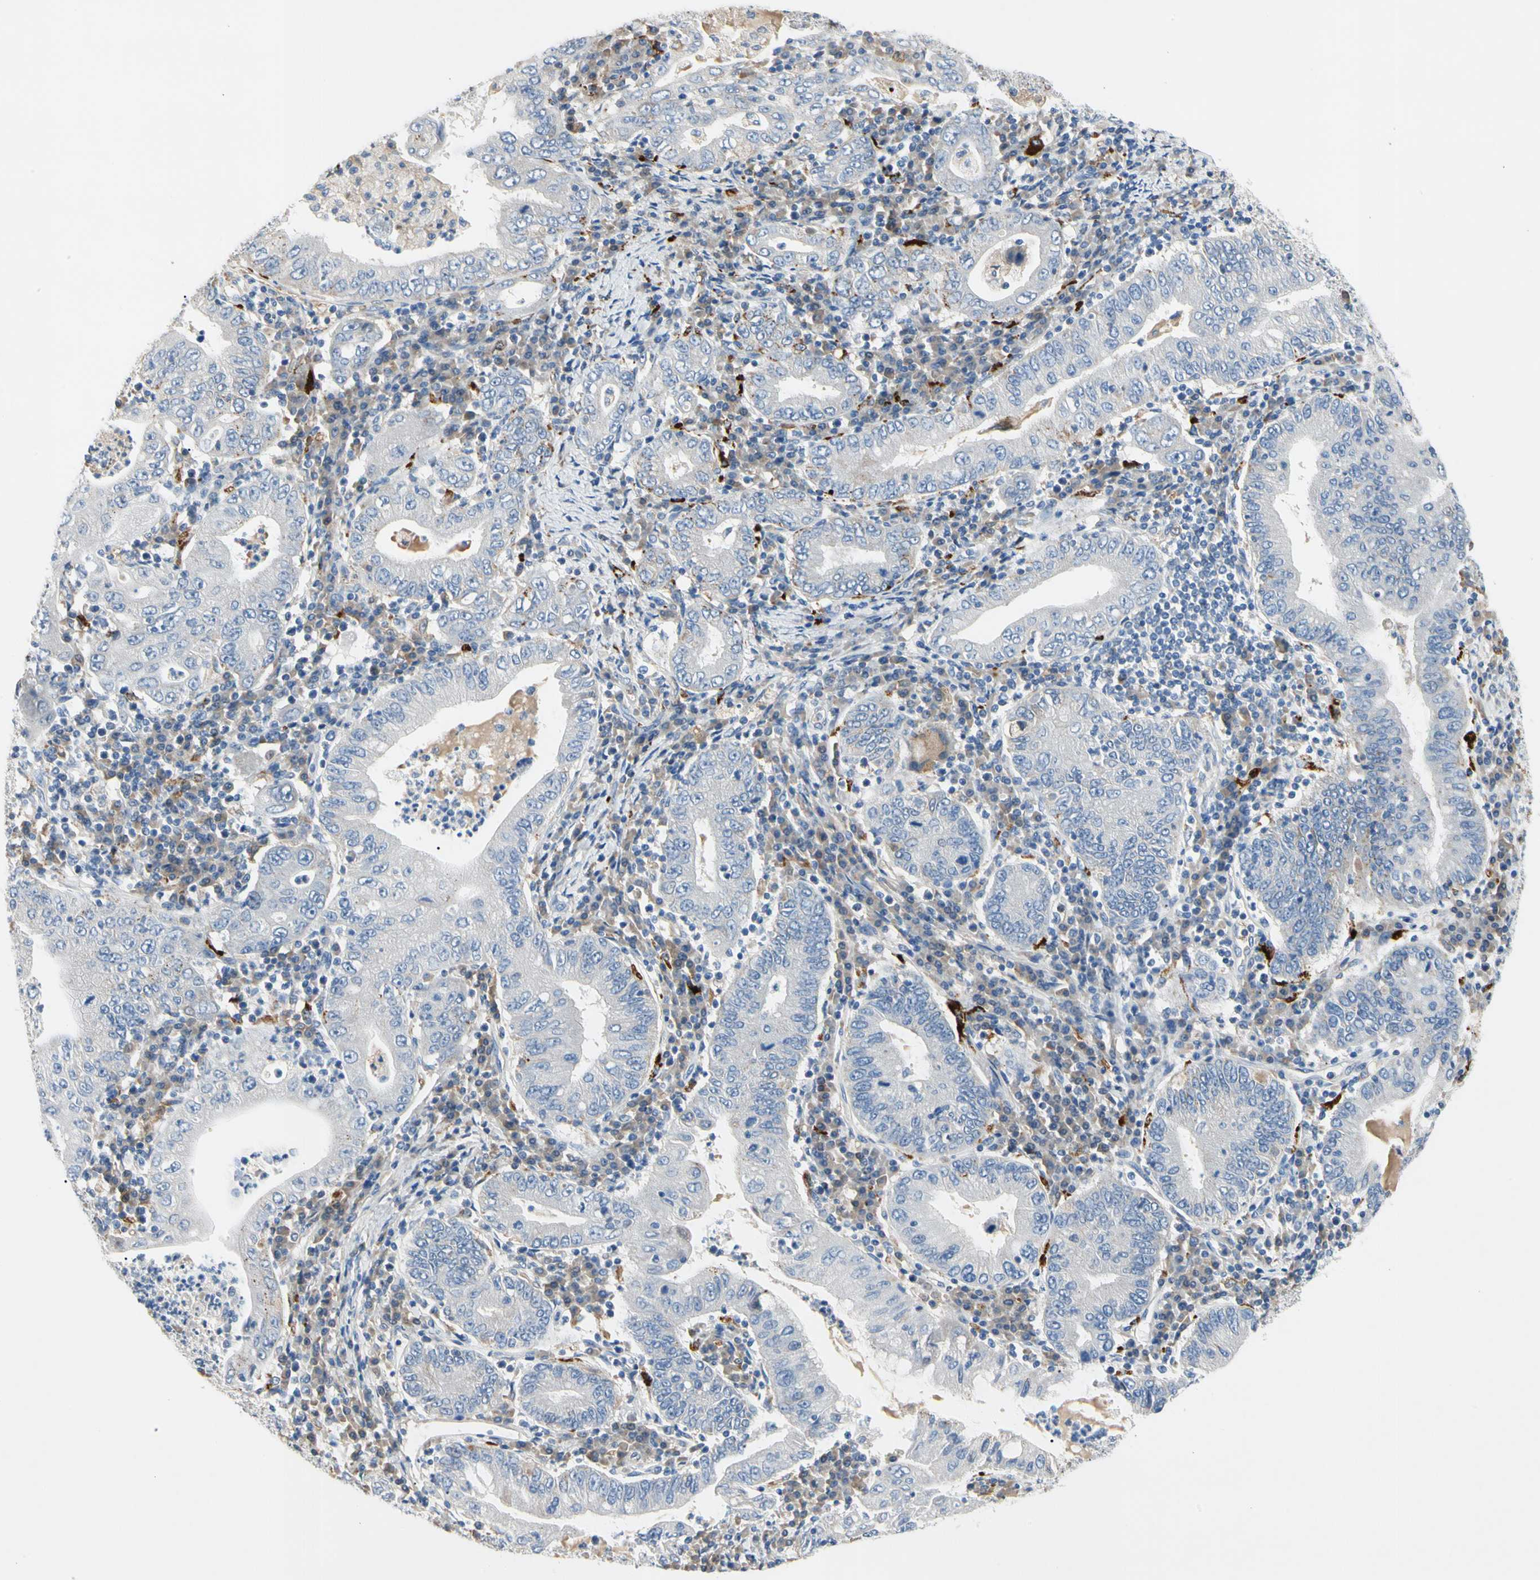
{"staining": {"intensity": "negative", "quantity": "none", "location": "none"}, "tissue": "stomach cancer", "cell_type": "Tumor cells", "image_type": "cancer", "snomed": [{"axis": "morphology", "description": "Normal tissue, NOS"}, {"axis": "morphology", "description": "Adenocarcinoma, NOS"}, {"axis": "topography", "description": "Esophagus"}, {"axis": "topography", "description": "Stomach, upper"}, {"axis": "topography", "description": "Peripheral nerve tissue"}], "caption": "Immunohistochemical staining of stomach cancer demonstrates no significant positivity in tumor cells. (DAB immunohistochemistry (IHC) visualized using brightfield microscopy, high magnification).", "gene": "RETSAT", "patient": {"sex": "male", "age": 62}}